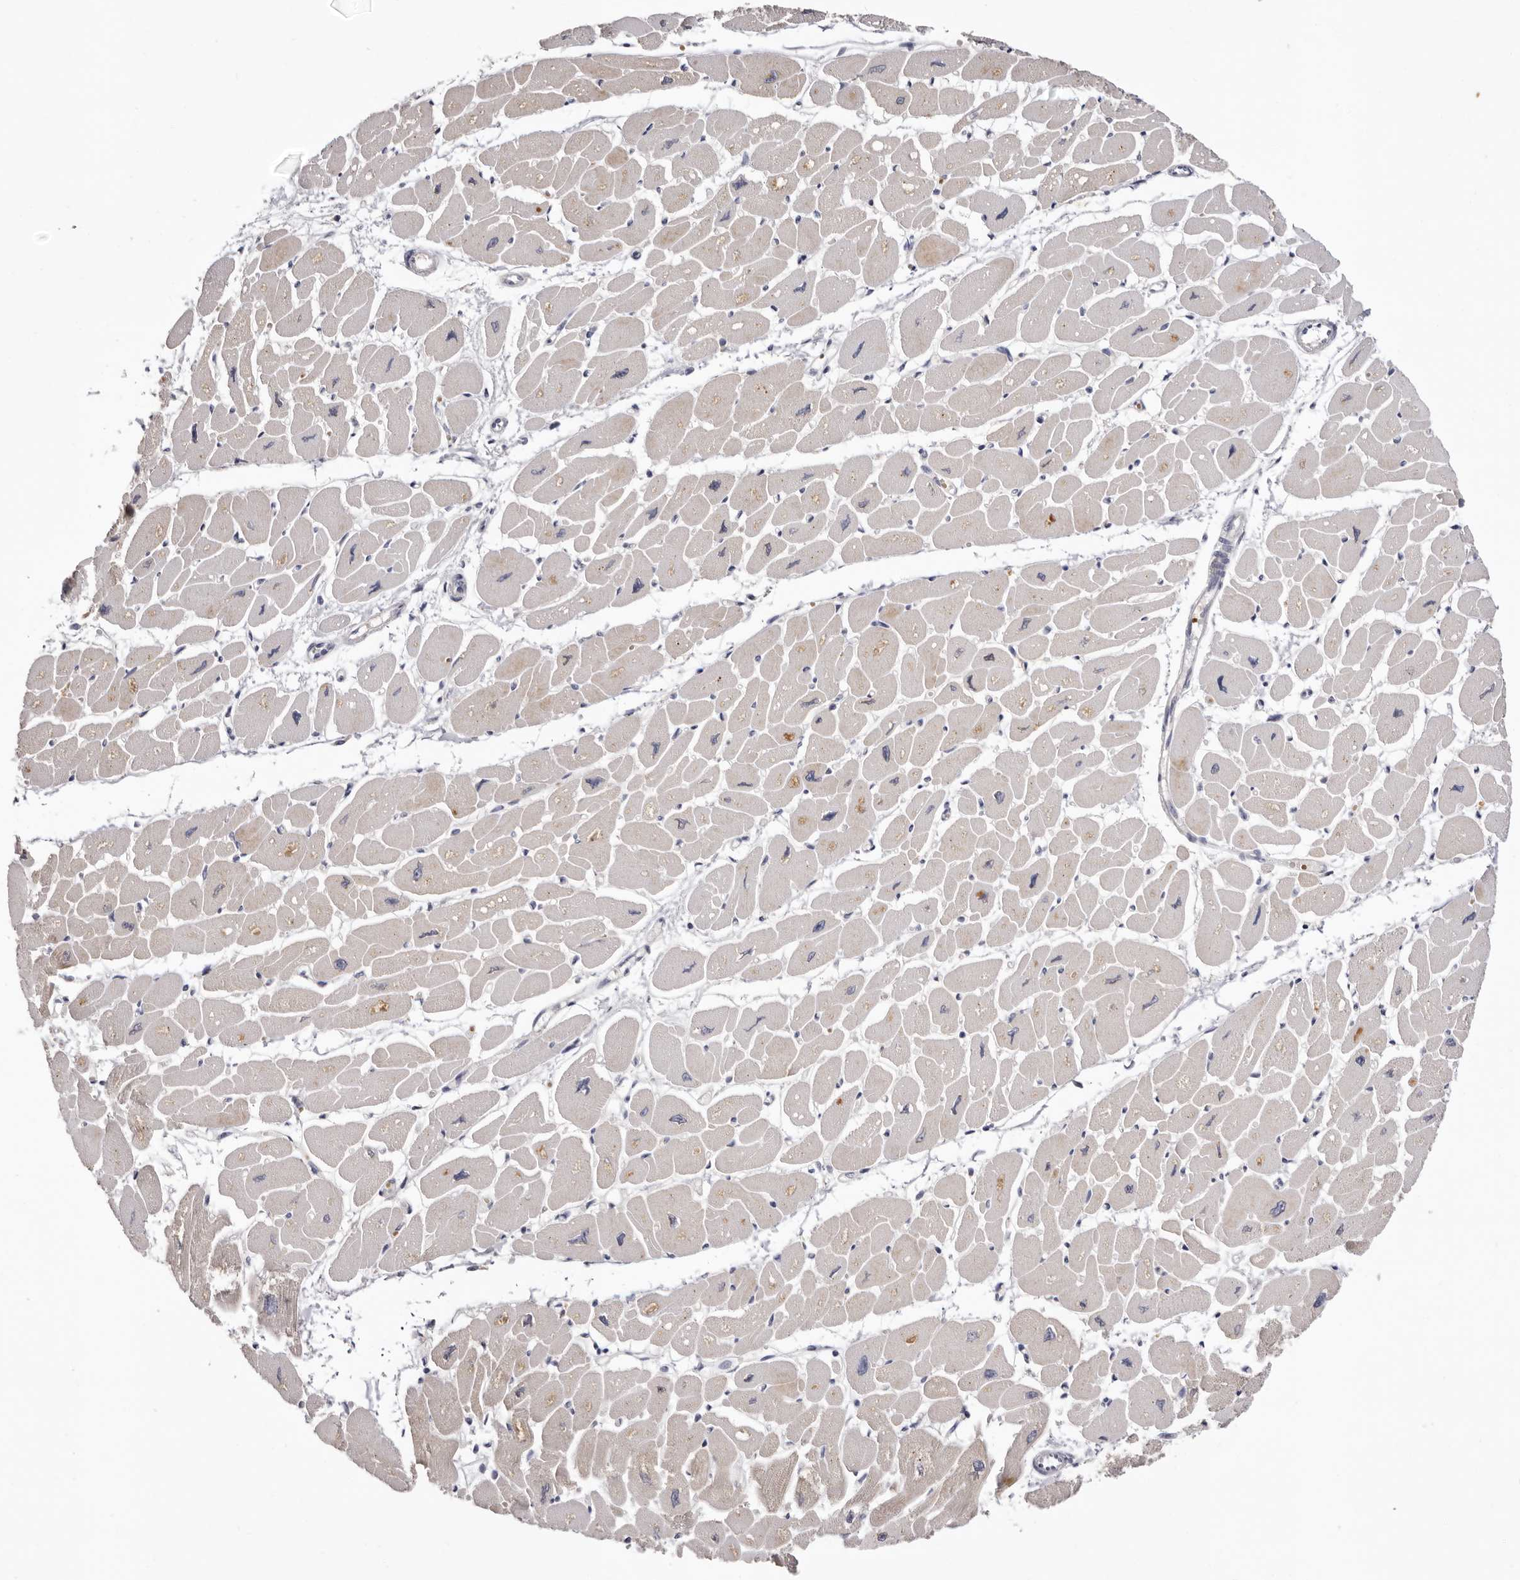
{"staining": {"intensity": "weak", "quantity": "25%-75%", "location": "cytoplasmic/membranous"}, "tissue": "heart muscle", "cell_type": "Cardiomyocytes", "image_type": "normal", "snomed": [{"axis": "morphology", "description": "Normal tissue, NOS"}, {"axis": "topography", "description": "Heart"}], "caption": "The micrograph reveals staining of benign heart muscle, revealing weak cytoplasmic/membranous protein expression (brown color) within cardiomyocytes. (Stains: DAB in brown, nuclei in blue, Microscopy: brightfield microscopy at high magnification).", "gene": "LMLN", "patient": {"sex": "female", "age": 54}}